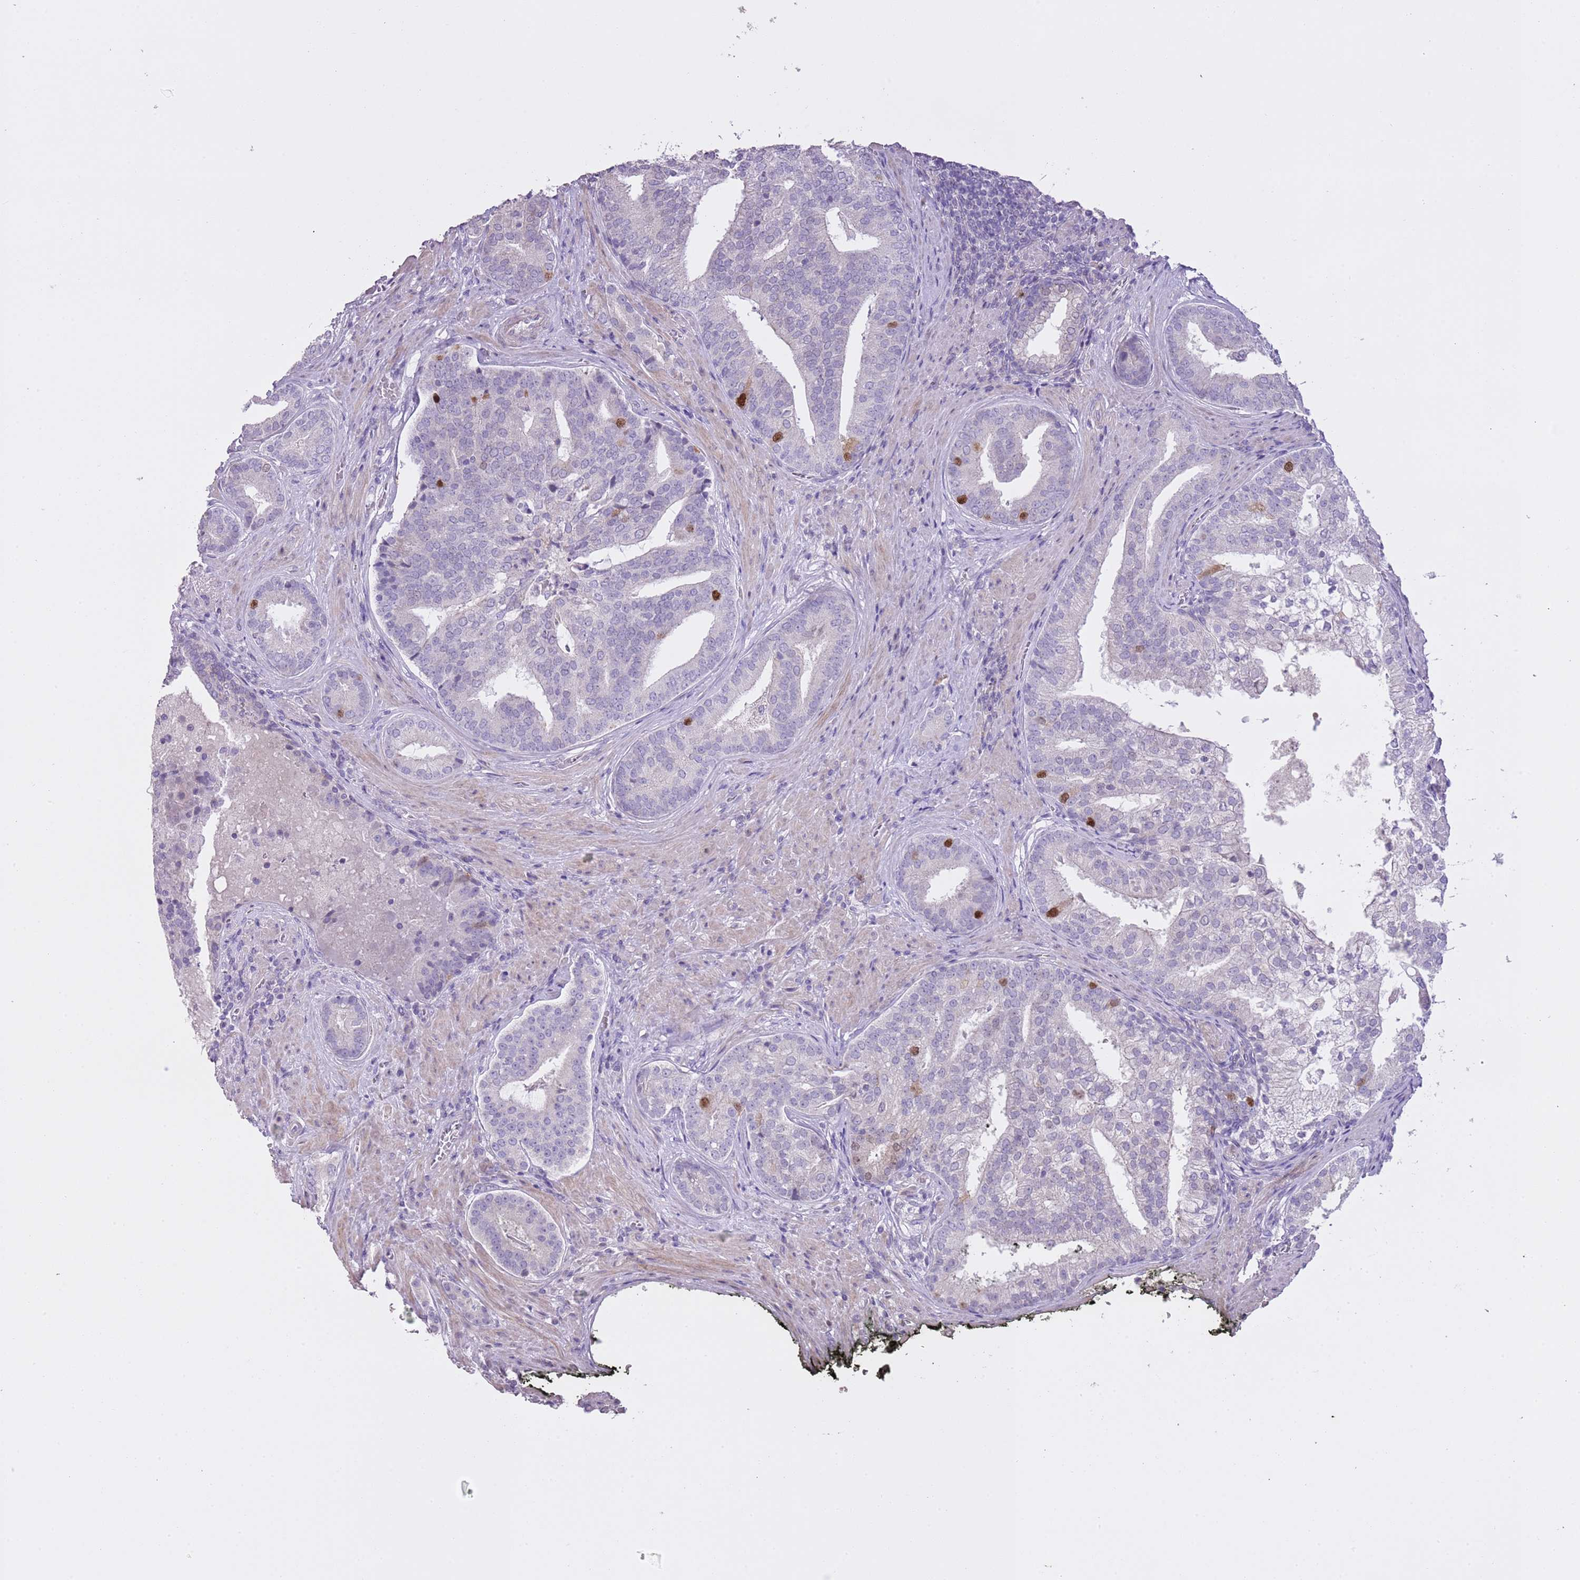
{"staining": {"intensity": "strong", "quantity": "<25%", "location": "nuclear"}, "tissue": "prostate cancer", "cell_type": "Tumor cells", "image_type": "cancer", "snomed": [{"axis": "morphology", "description": "Adenocarcinoma, High grade"}, {"axis": "topography", "description": "Prostate"}], "caption": "Immunohistochemistry image of human prostate cancer stained for a protein (brown), which shows medium levels of strong nuclear positivity in approximately <25% of tumor cells.", "gene": "GMNN", "patient": {"sex": "male", "age": 55}}